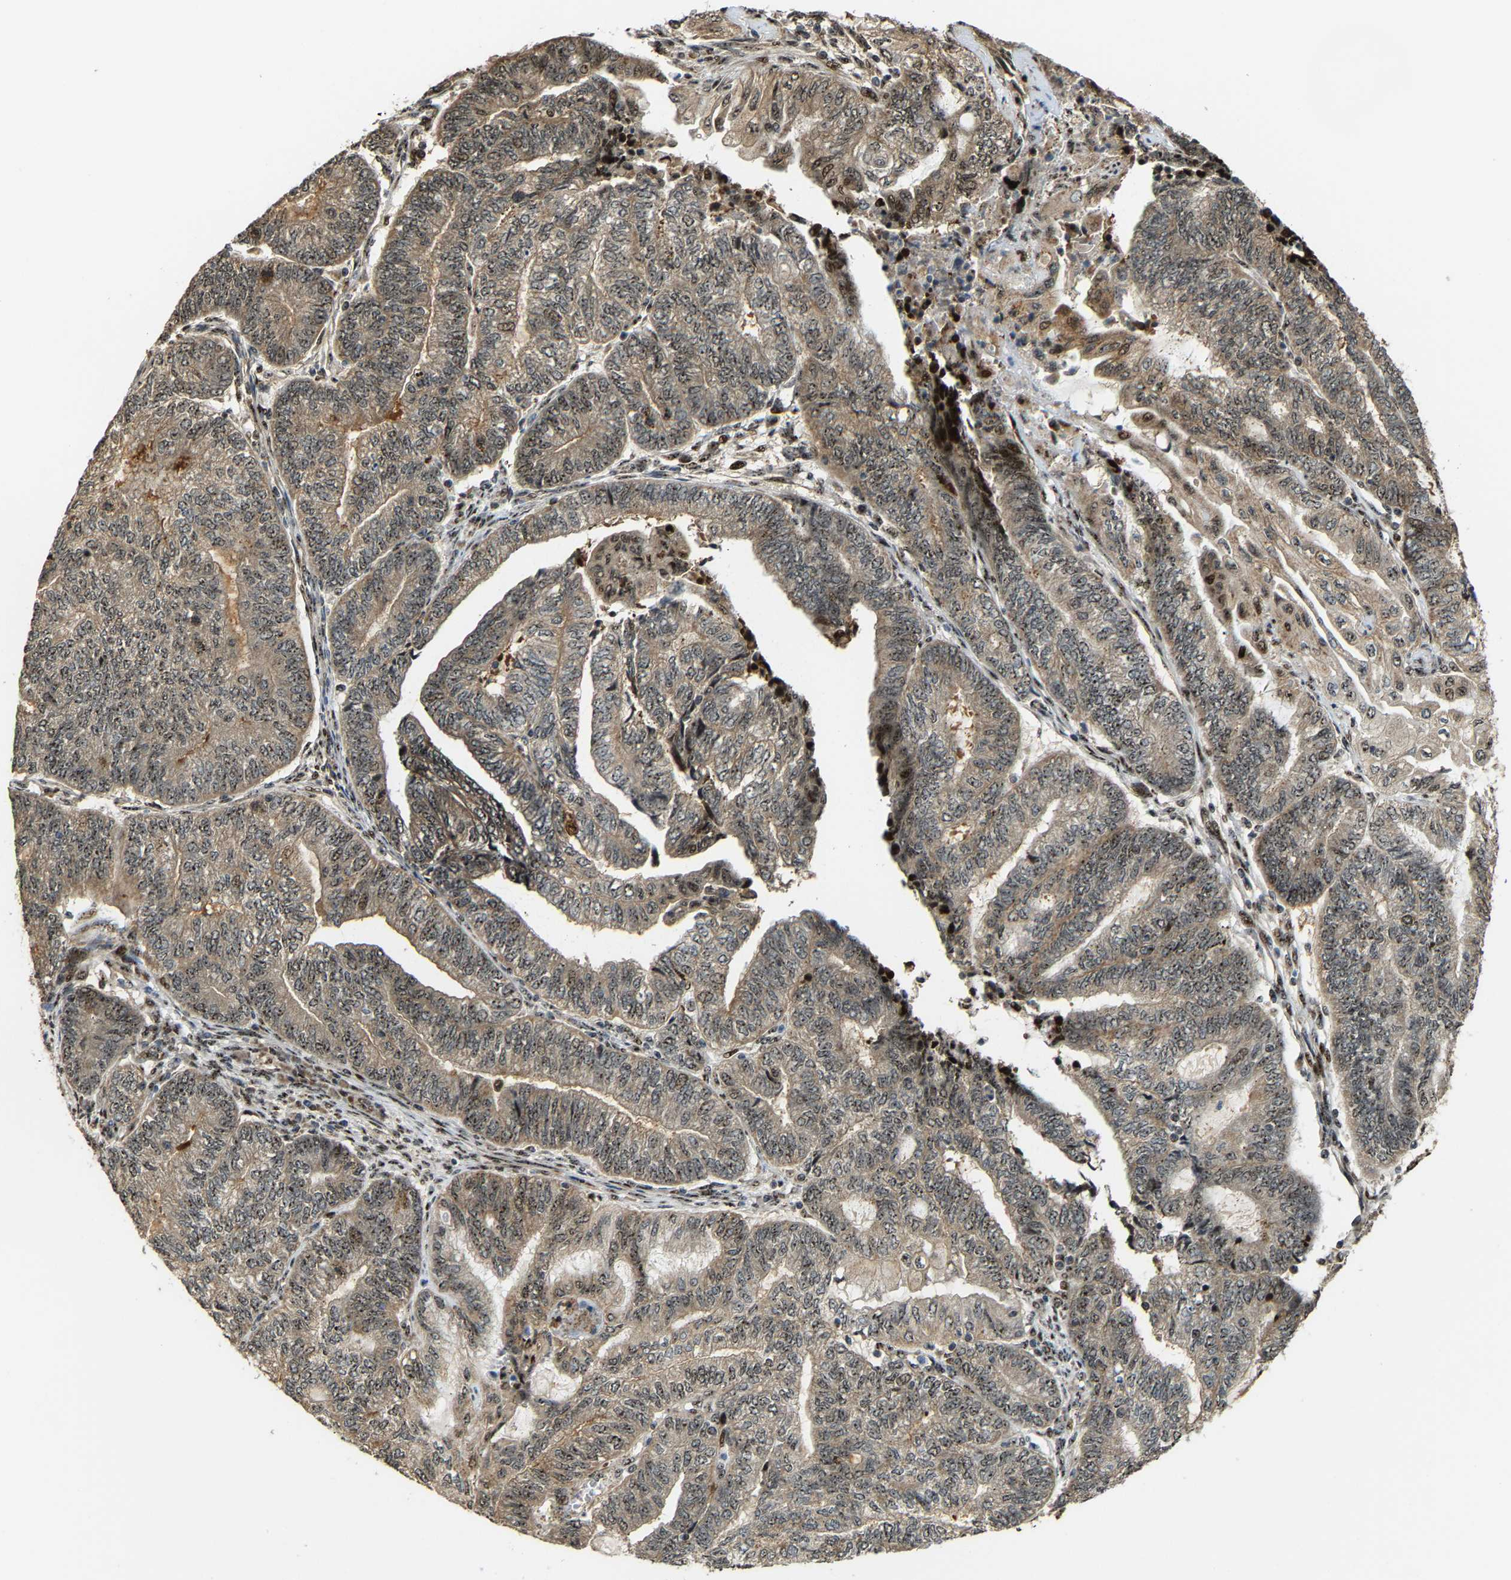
{"staining": {"intensity": "weak", "quantity": ">75%", "location": "cytoplasmic/membranous,nuclear"}, "tissue": "endometrial cancer", "cell_type": "Tumor cells", "image_type": "cancer", "snomed": [{"axis": "morphology", "description": "Adenocarcinoma, NOS"}, {"axis": "topography", "description": "Uterus"}, {"axis": "topography", "description": "Endometrium"}], "caption": "Immunohistochemical staining of human endometrial cancer (adenocarcinoma) exhibits low levels of weak cytoplasmic/membranous and nuclear expression in about >75% of tumor cells.", "gene": "ZNF687", "patient": {"sex": "female", "age": 70}}